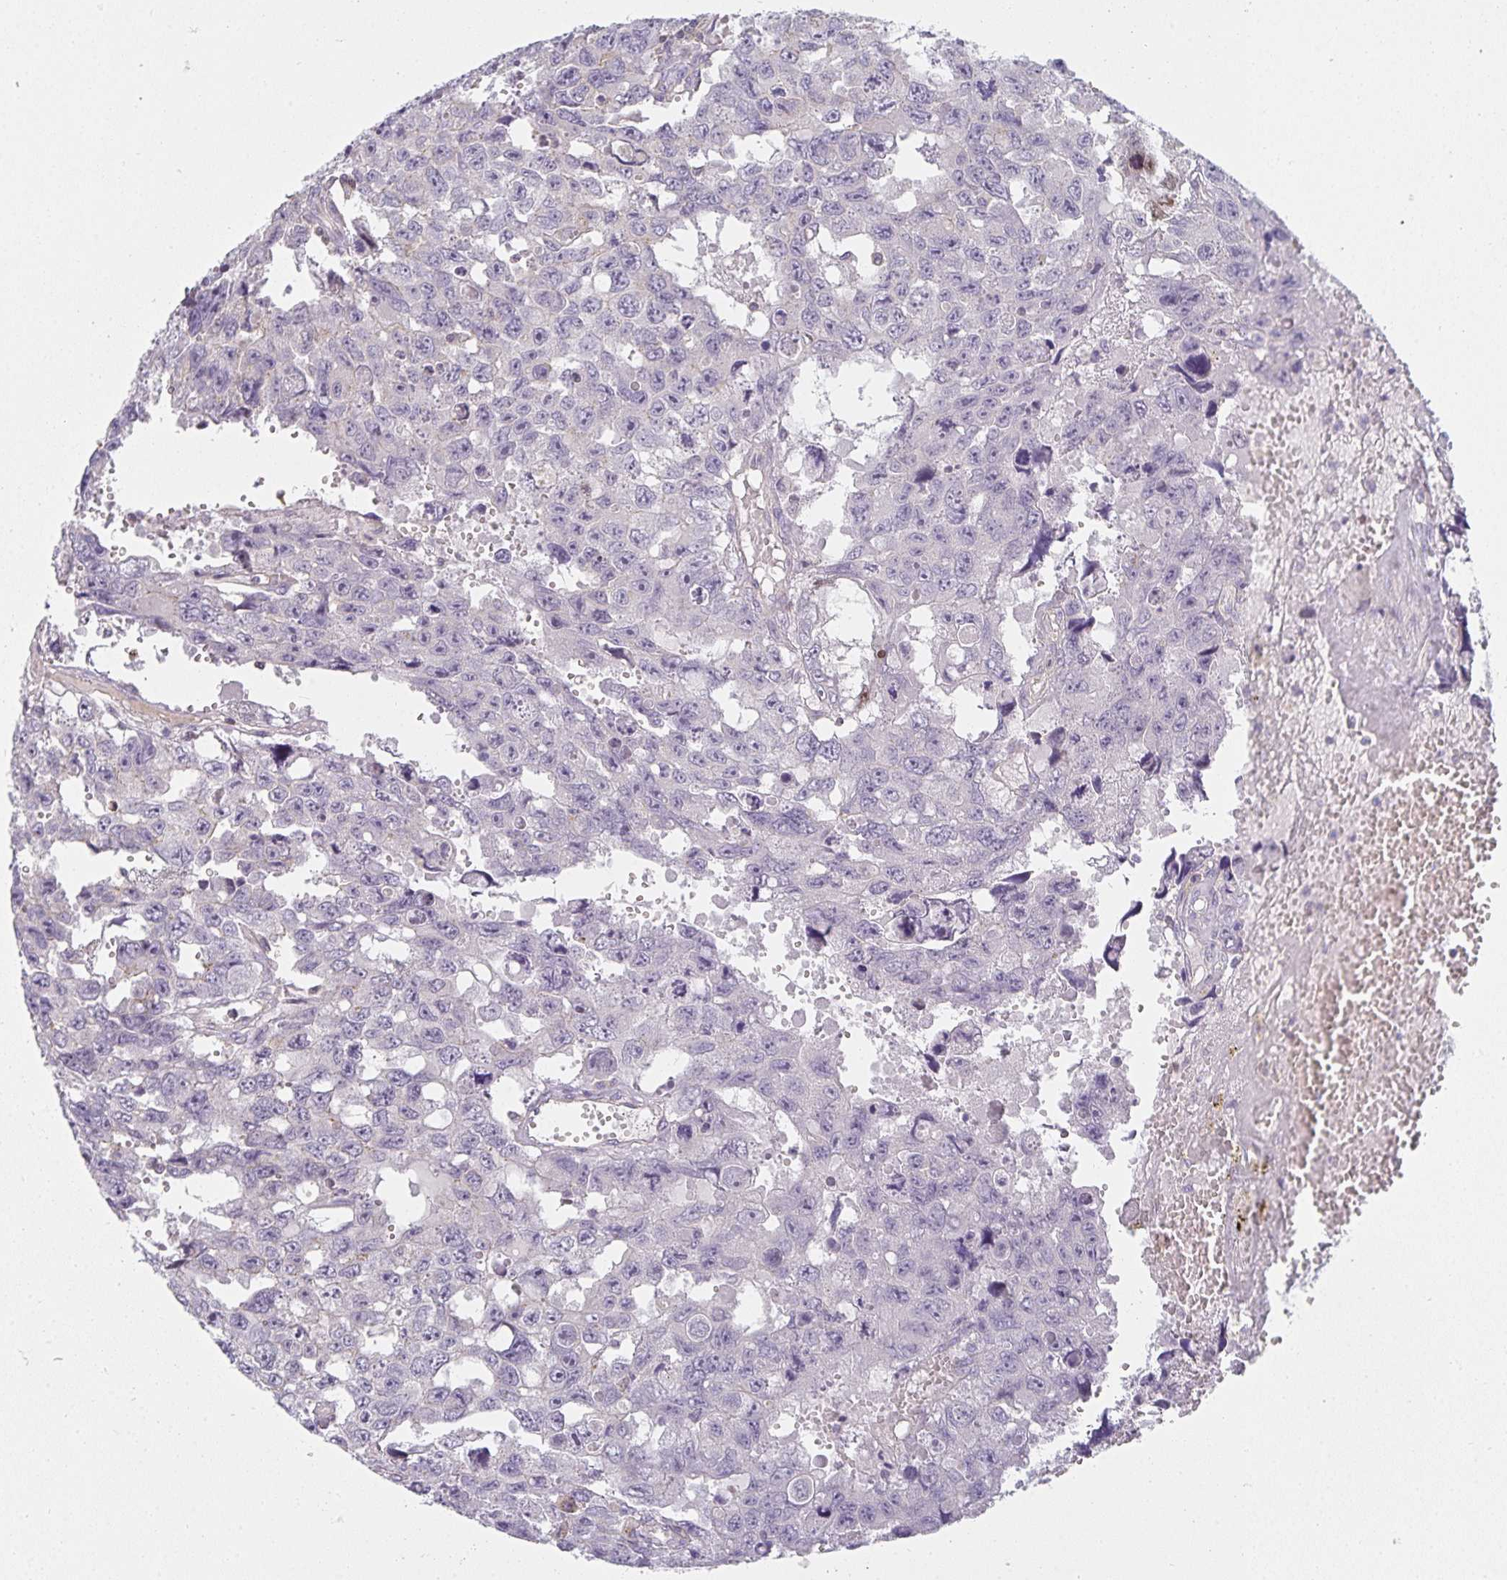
{"staining": {"intensity": "negative", "quantity": "none", "location": "none"}, "tissue": "testis cancer", "cell_type": "Tumor cells", "image_type": "cancer", "snomed": [{"axis": "morphology", "description": "Seminoma, NOS"}, {"axis": "topography", "description": "Testis"}], "caption": "Micrograph shows no protein positivity in tumor cells of testis seminoma tissue.", "gene": "GATA3", "patient": {"sex": "male", "age": 26}}